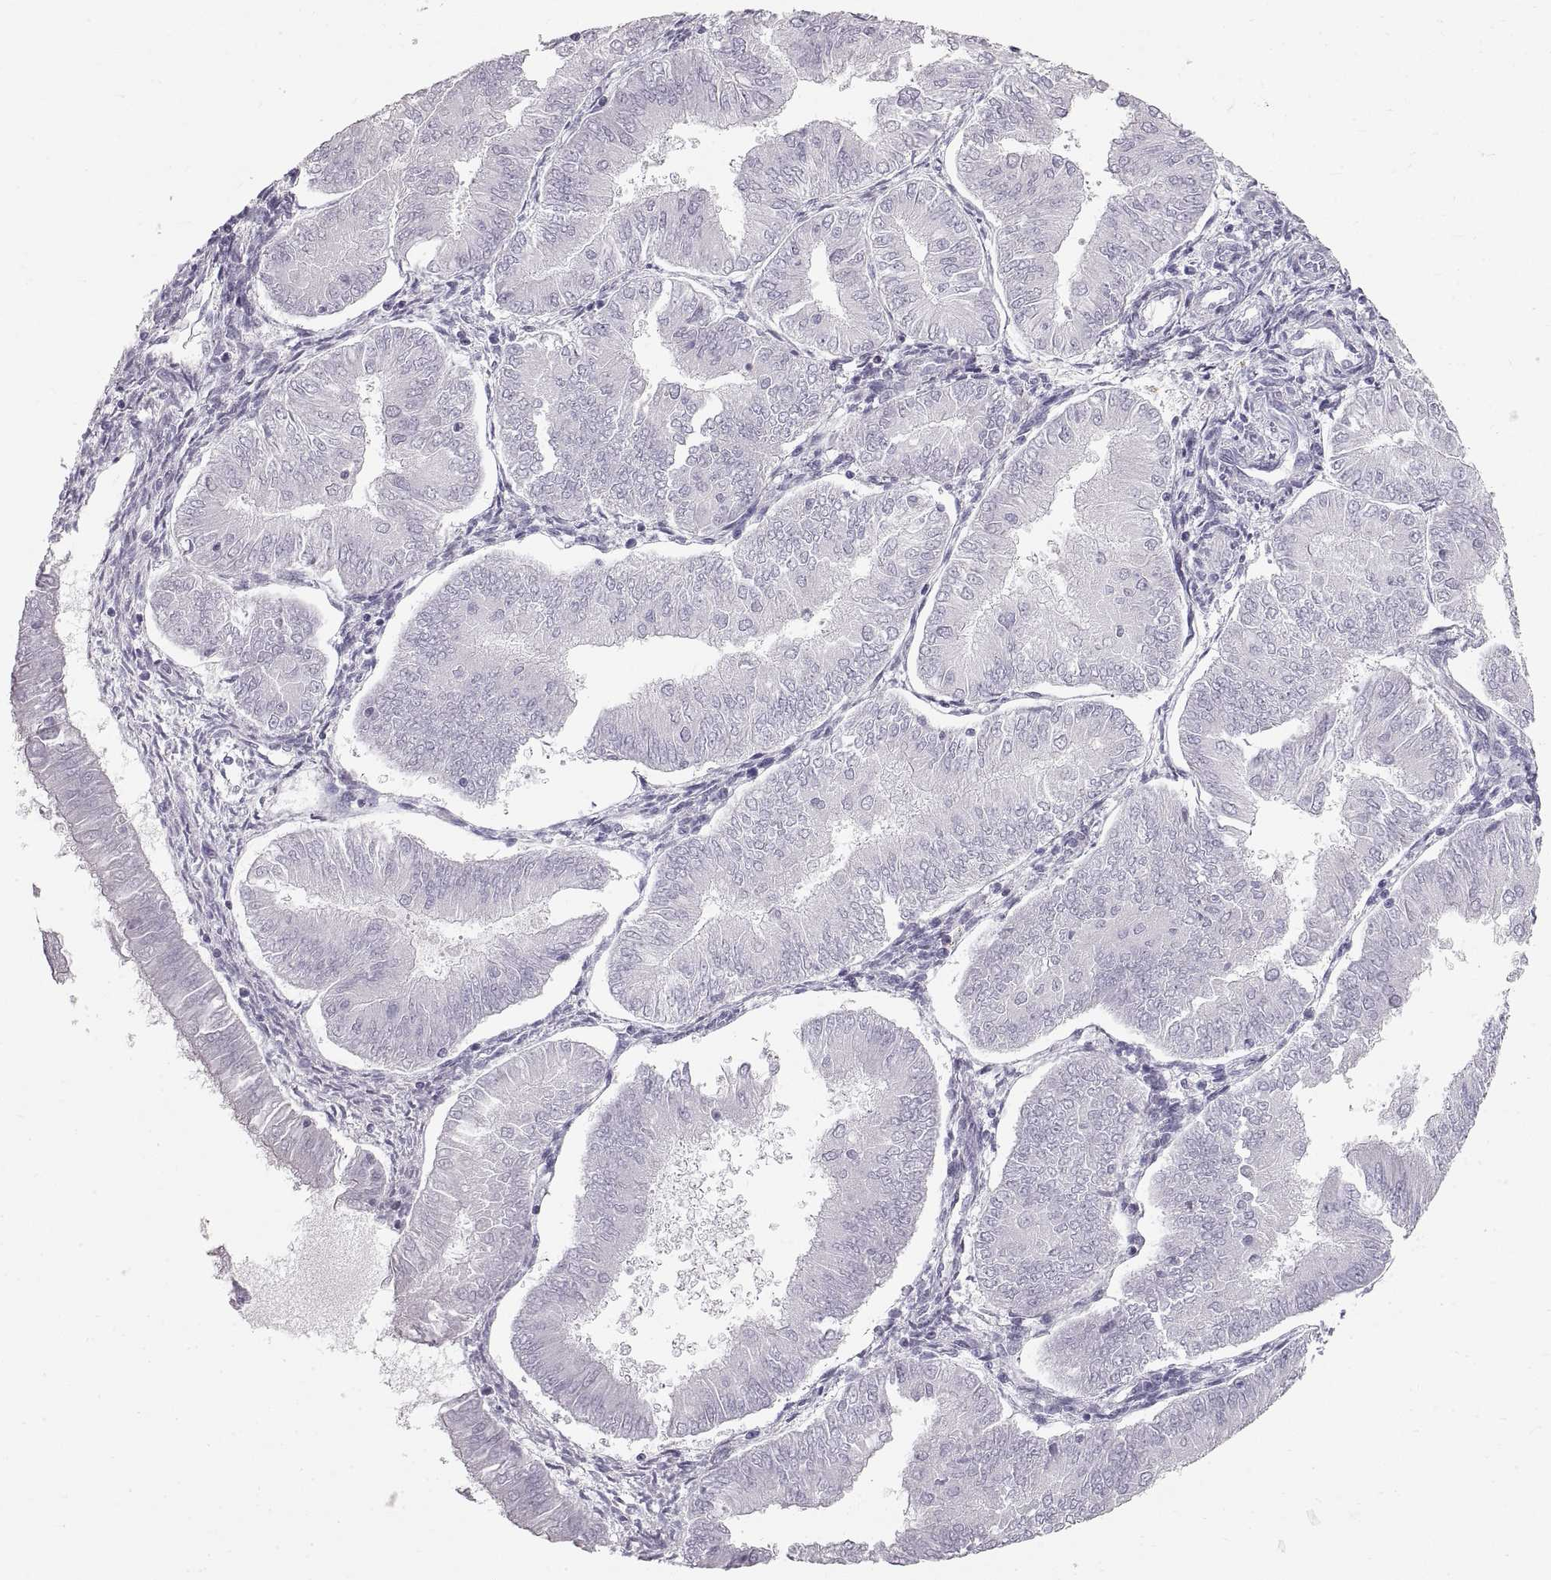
{"staining": {"intensity": "negative", "quantity": "none", "location": "none"}, "tissue": "endometrial cancer", "cell_type": "Tumor cells", "image_type": "cancer", "snomed": [{"axis": "morphology", "description": "Adenocarcinoma, NOS"}, {"axis": "topography", "description": "Endometrium"}], "caption": "Endometrial adenocarcinoma was stained to show a protein in brown. There is no significant staining in tumor cells. (Brightfield microscopy of DAB immunohistochemistry at high magnification).", "gene": "CRYAA", "patient": {"sex": "female", "age": 53}}